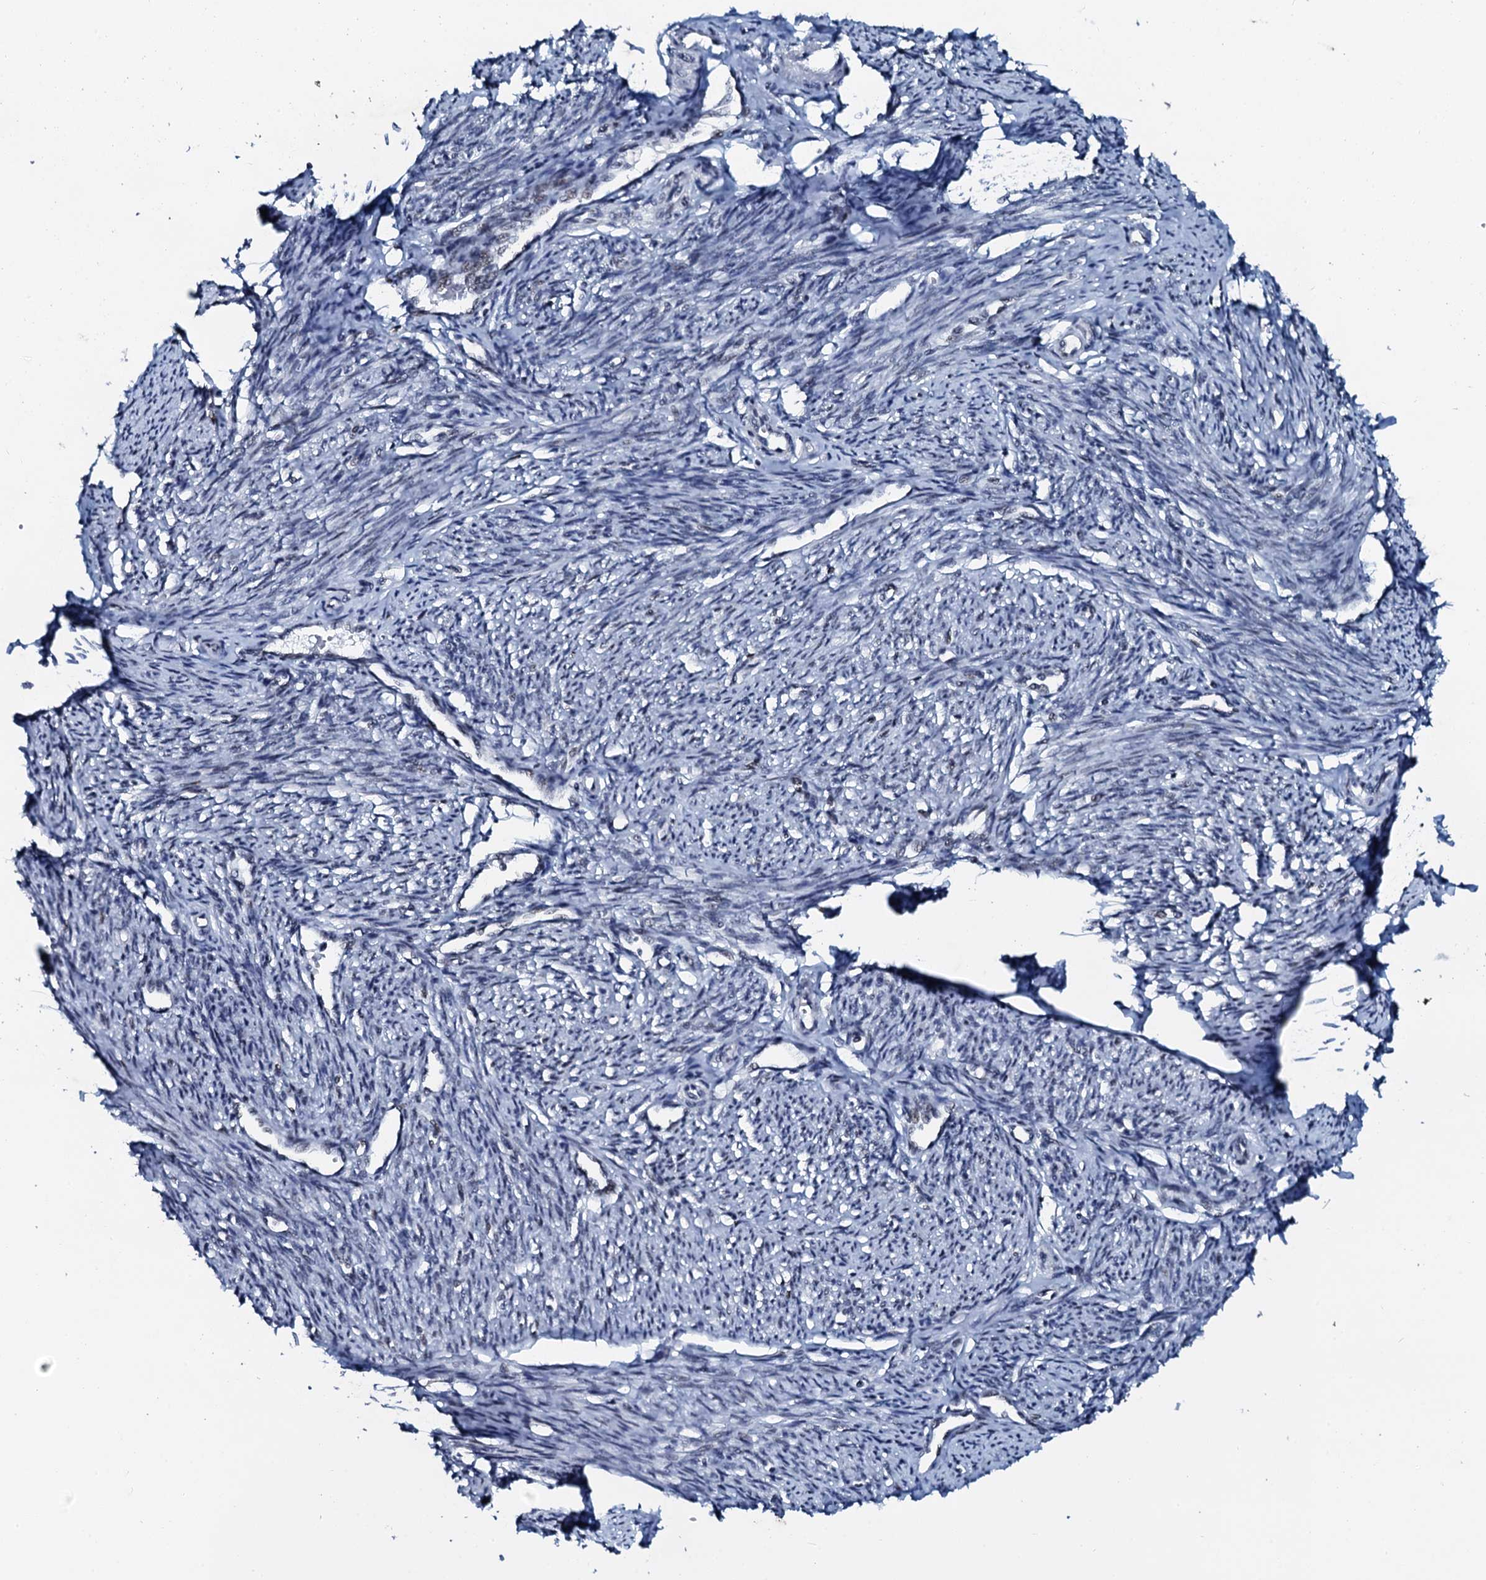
{"staining": {"intensity": "moderate", "quantity": "25%-75%", "location": "nuclear"}, "tissue": "smooth muscle", "cell_type": "Smooth muscle cells", "image_type": "normal", "snomed": [{"axis": "morphology", "description": "Normal tissue, NOS"}, {"axis": "topography", "description": "Smooth muscle"}, {"axis": "topography", "description": "Uterus"}], "caption": "Unremarkable smooth muscle reveals moderate nuclear expression in approximately 25%-75% of smooth muscle cells.", "gene": "SLTM", "patient": {"sex": "female", "age": 59}}